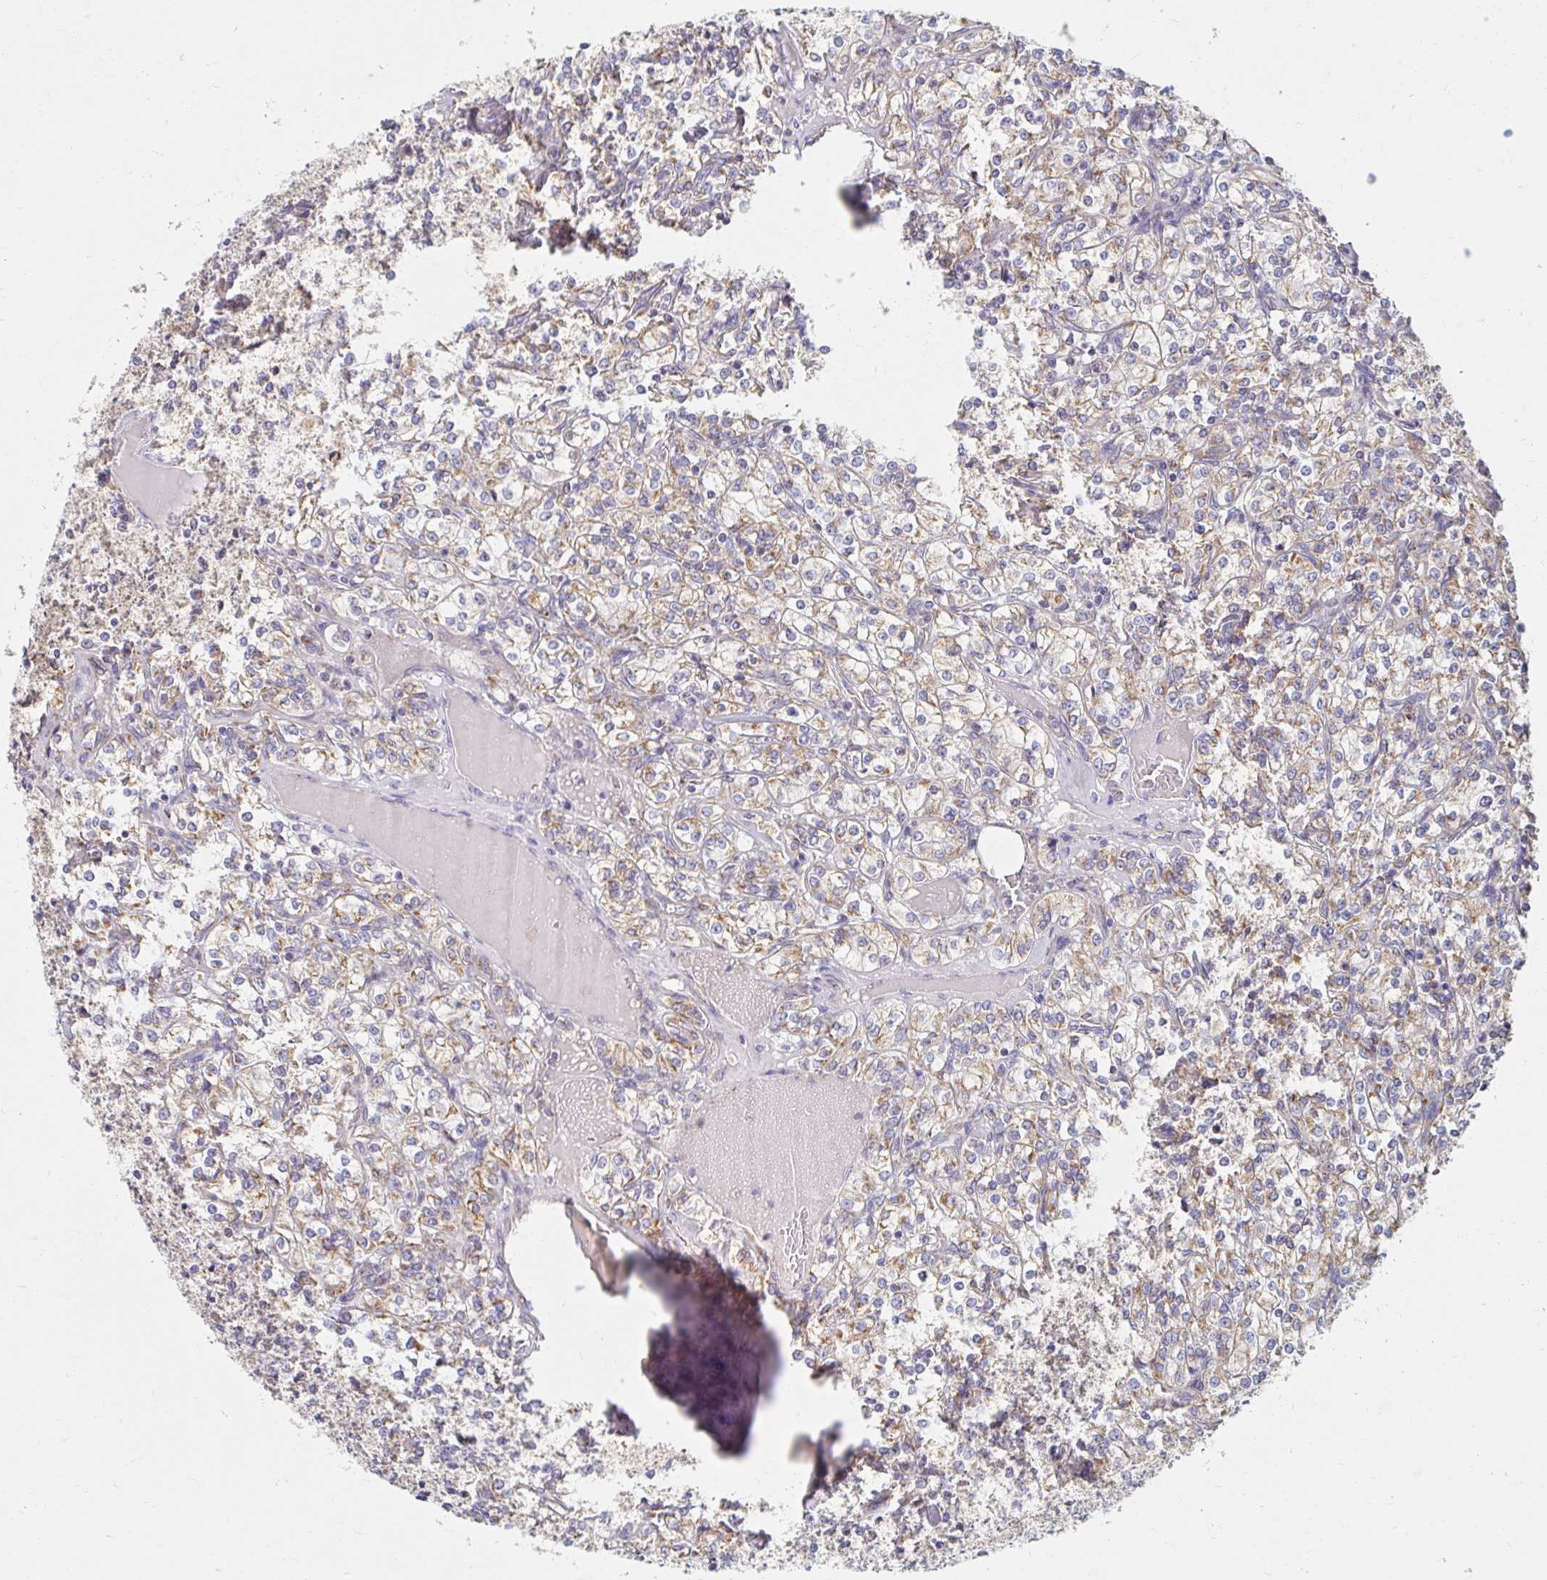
{"staining": {"intensity": "moderate", "quantity": "25%-75%", "location": "cytoplasmic/membranous"}, "tissue": "renal cancer", "cell_type": "Tumor cells", "image_type": "cancer", "snomed": [{"axis": "morphology", "description": "Adenocarcinoma, NOS"}, {"axis": "topography", "description": "Kidney"}], "caption": "Immunohistochemistry (DAB (3,3'-diaminobenzidine)) staining of renal cancer (adenocarcinoma) demonstrates moderate cytoplasmic/membranous protein expression in about 25%-75% of tumor cells.", "gene": "MAVS", "patient": {"sex": "male", "age": 77}}